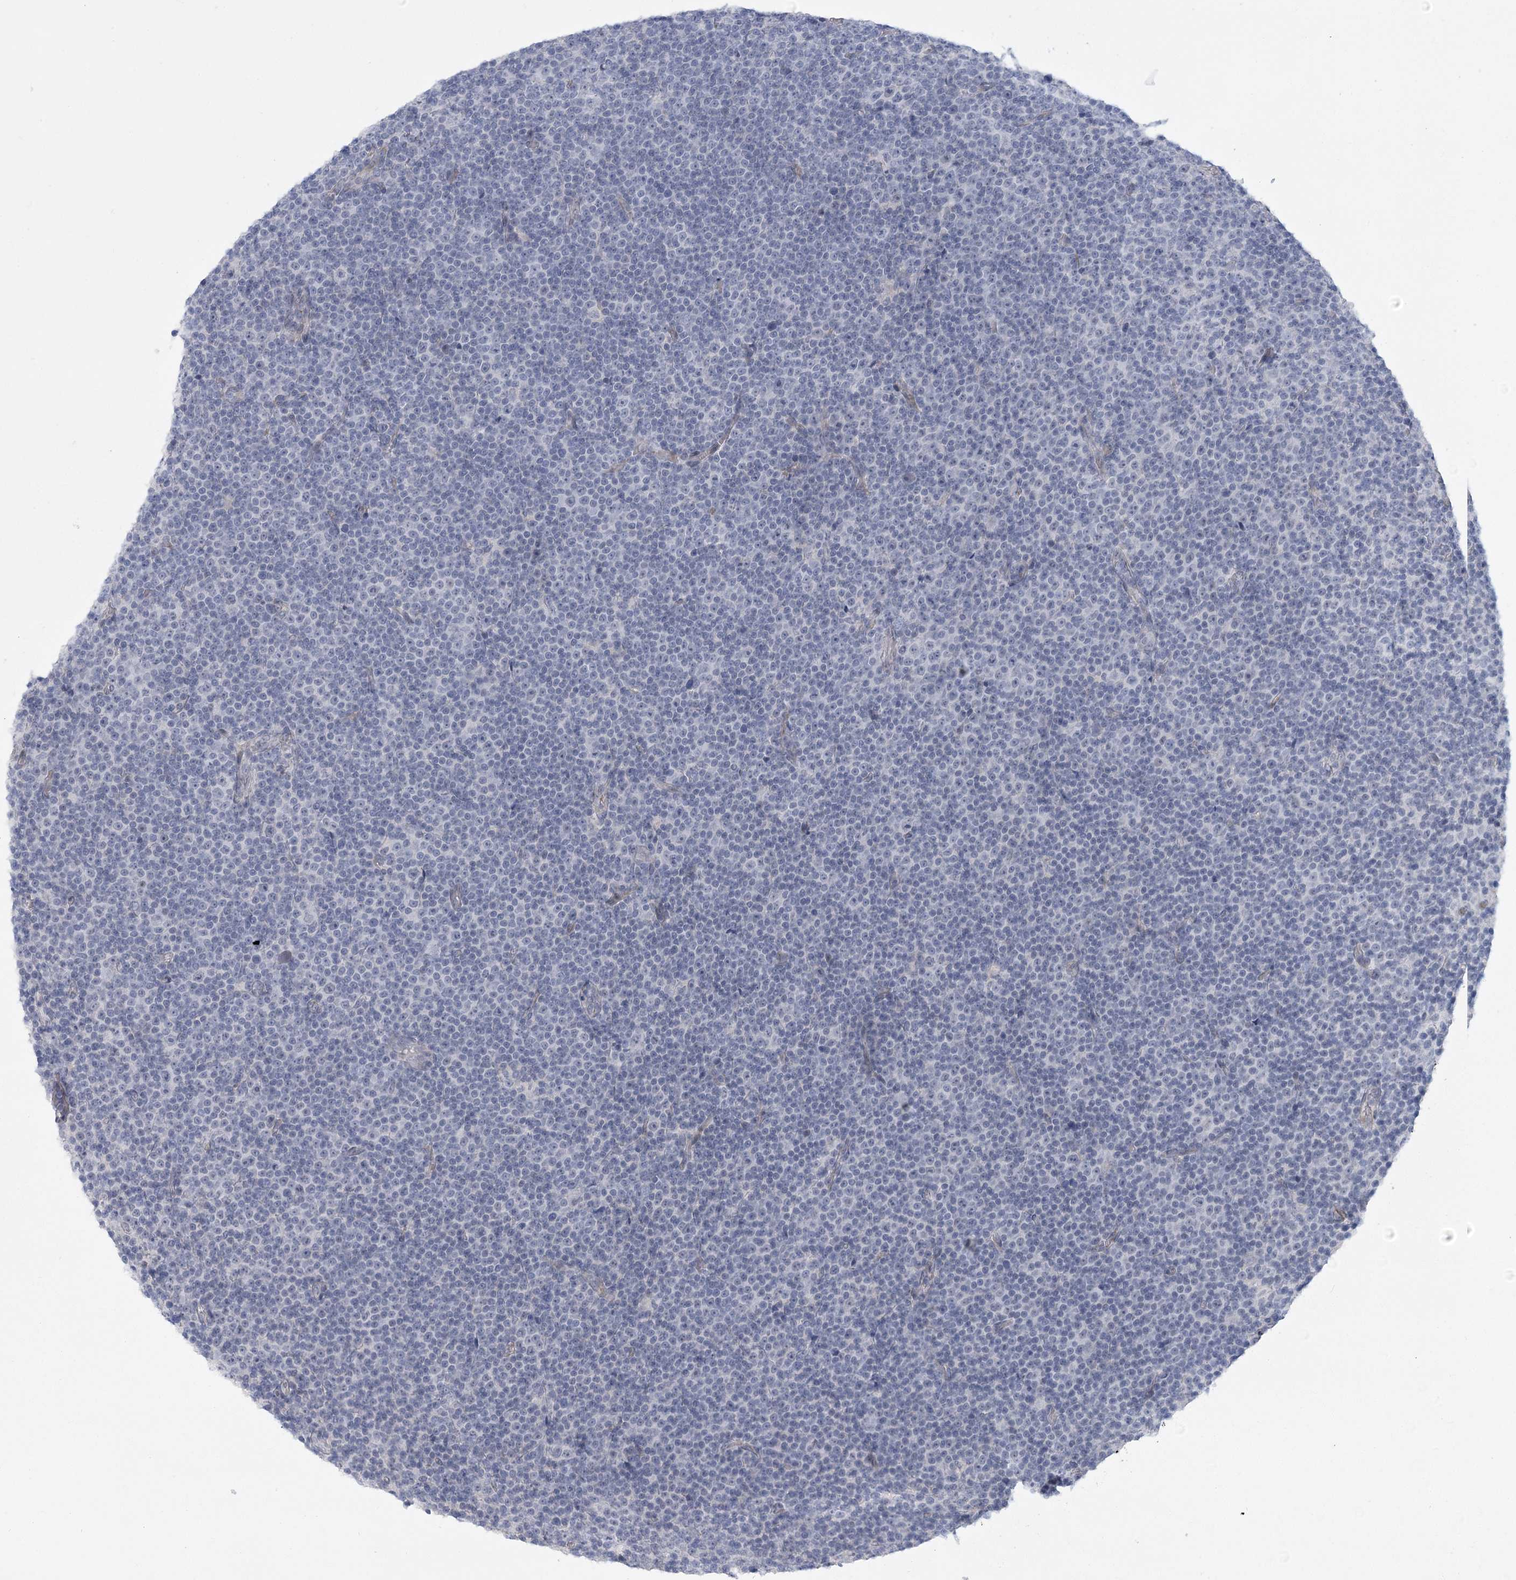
{"staining": {"intensity": "negative", "quantity": "none", "location": "none"}, "tissue": "lymphoma", "cell_type": "Tumor cells", "image_type": "cancer", "snomed": [{"axis": "morphology", "description": "Malignant lymphoma, non-Hodgkin's type, Low grade"}, {"axis": "topography", "description": "Lymph node"}], "caption": "Lymphoma was stained to show a protein in brown. There is no significant positivity in tumor cells.", "gene": "FAM76B", "patient": {"sex": "female", "age": 67}}